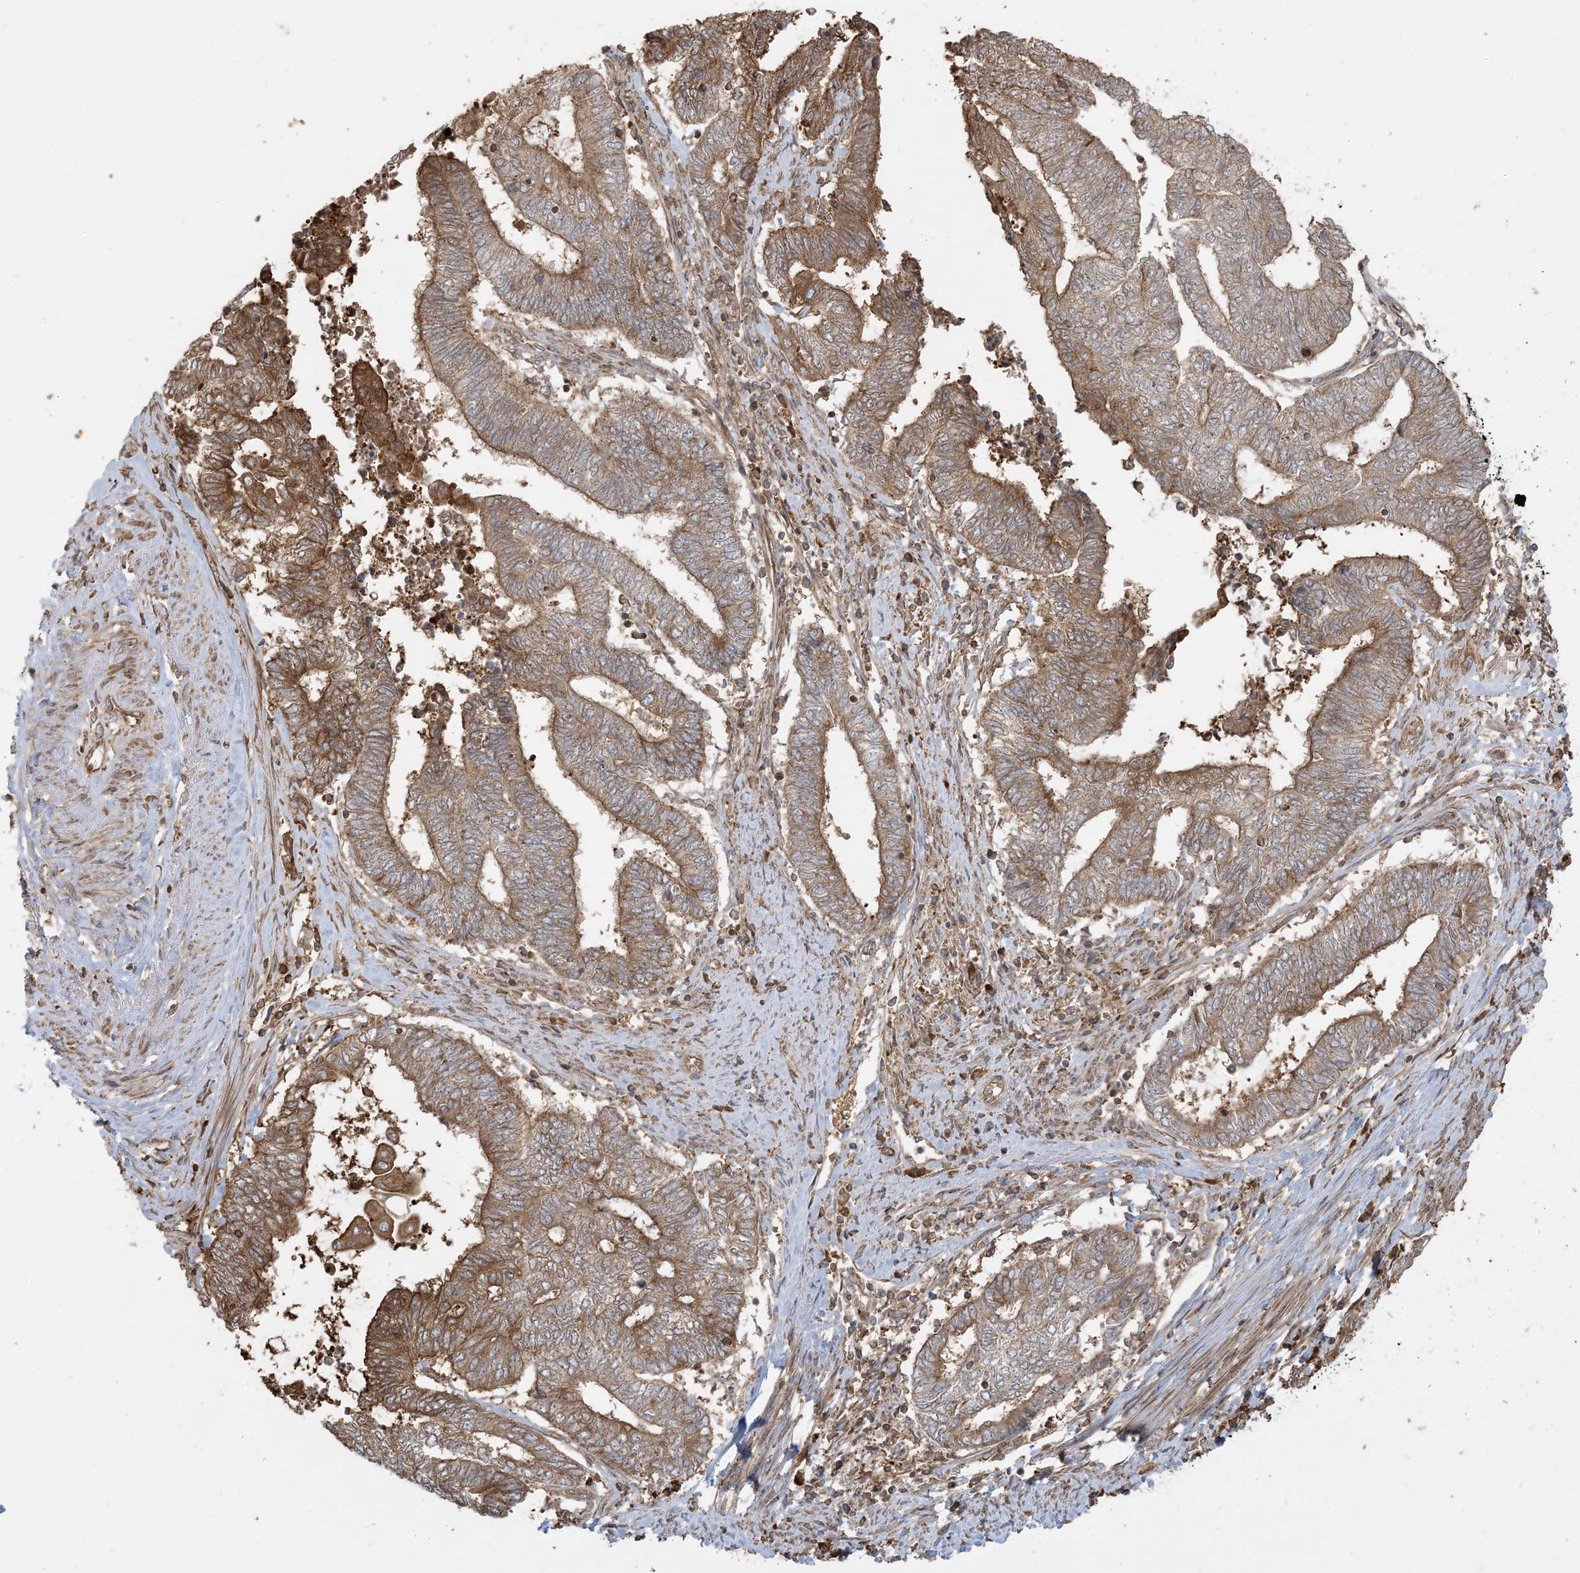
{"staining": {"intensity": "moderate", "quantity": ">75%", "location": "cytoplasmic/membranous"}, "tissue": "endometrial cancer", "cell_type": "Tumor cells", "image_type": "cancer", "snomed": [{"axis": "morphology", "description": "Adenocarcinoma, NOS"}, {"axis": "topography", "description": "Uterus"}, {"axis": "topography", "description": "Endometrium"}], "caption": "Endometrial adenocarcinoma stained with IHC shows moderate cytoplasmic/membranous expression in approximately >75% of tumor cells.", "gene": "SRP72", "patient": {"sex": "female", "age": 70}}